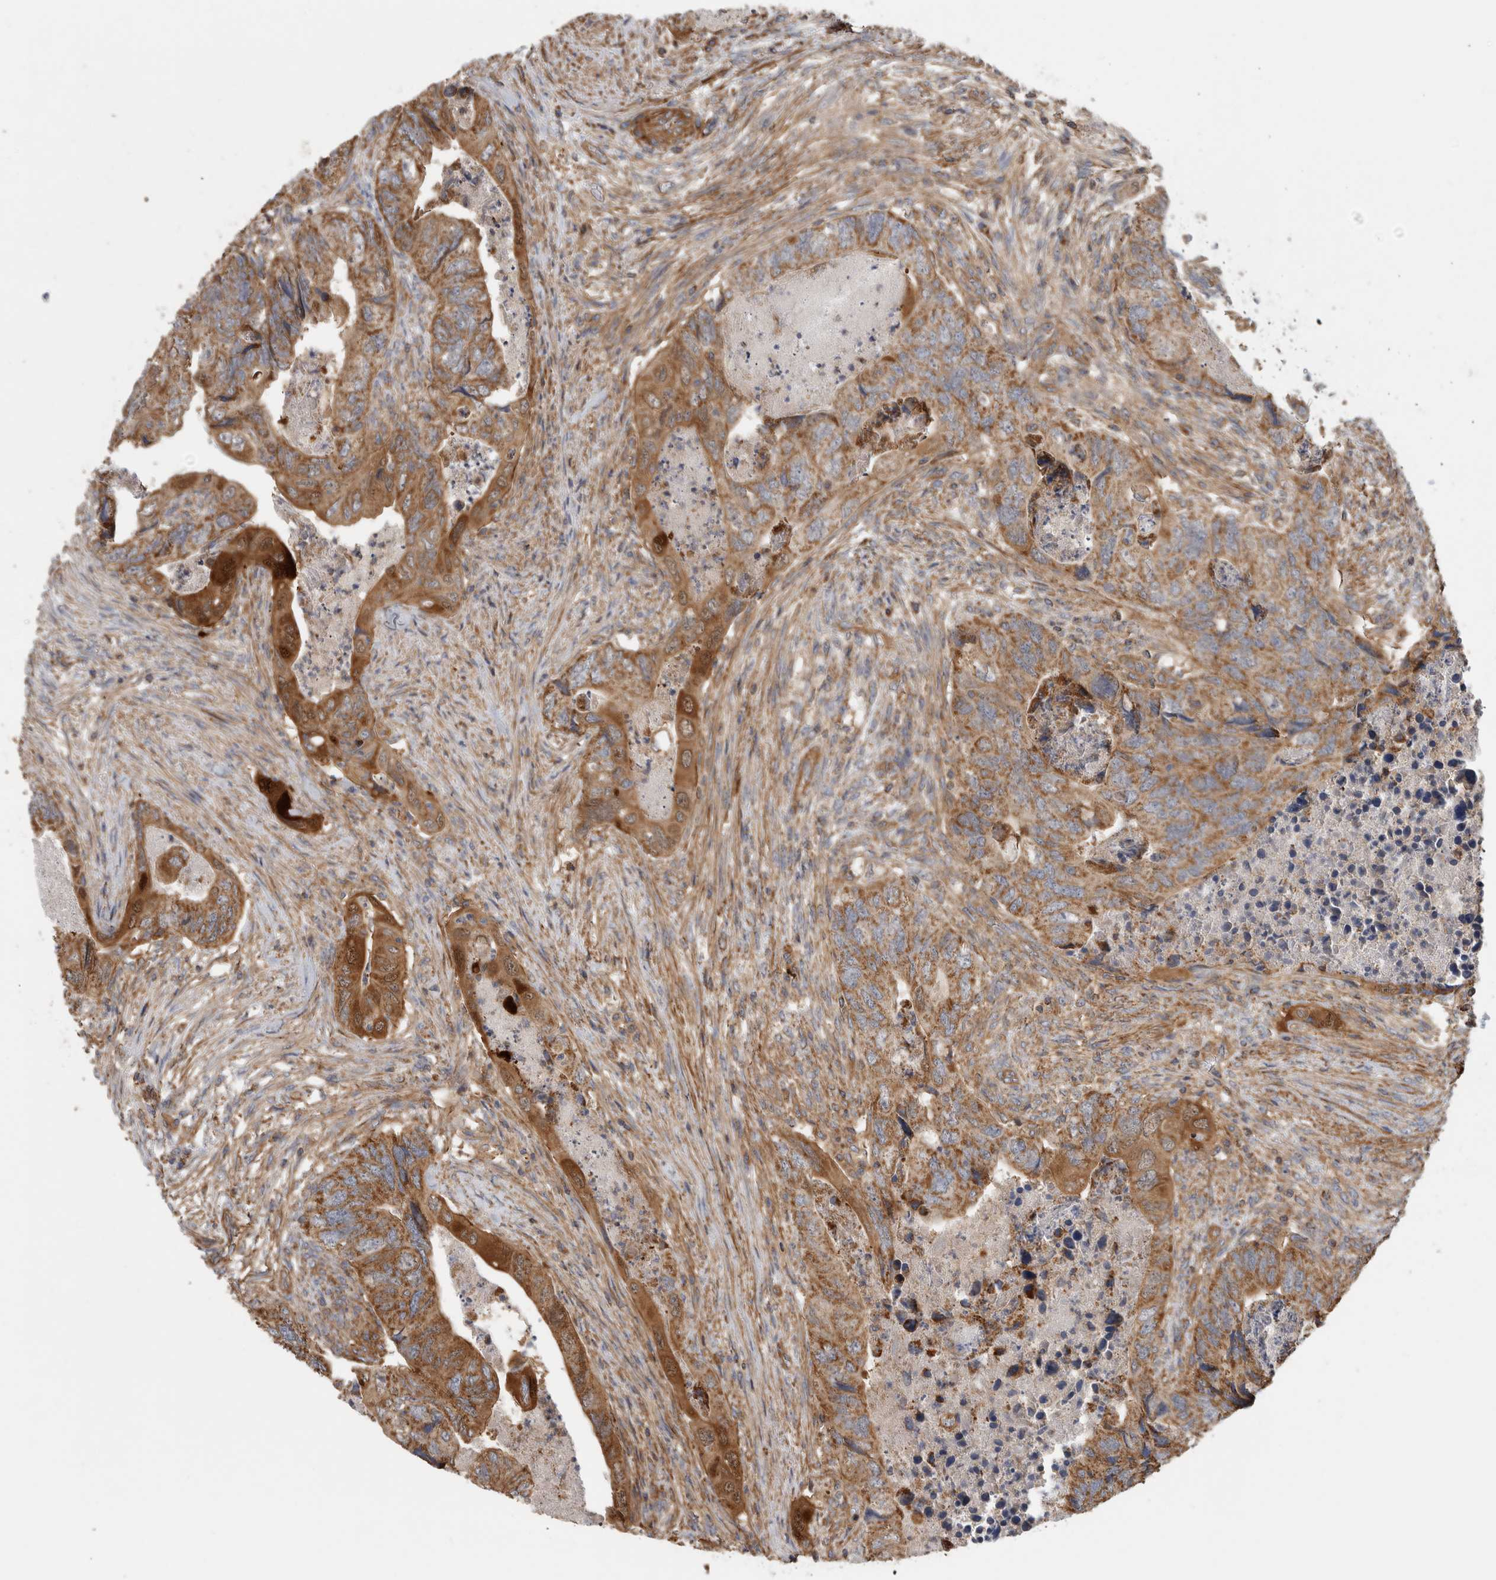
{"staining": {"intensity": "moderate", "quantity": ">75%", "location": "cytoplasmic/membranous"}, "tissue": "colorectal cancer", "cell_type": "Tumor cells", "image_type": "cancer", "snomed": [{"axis": "morphology", "description": "Adenocarcinoma, NOS"}, {"axis": "topography", "description": "Rectum"}], "caption": "About >75% of tumor cells in colorectal cancer (adenocarcinoma) reveal moderate cytoplasmic/membranous protein staining as visualized by brown immunohistochemical staining.", "gene": "SFXN2", "patient": {"sex": "male", "age": 63}}